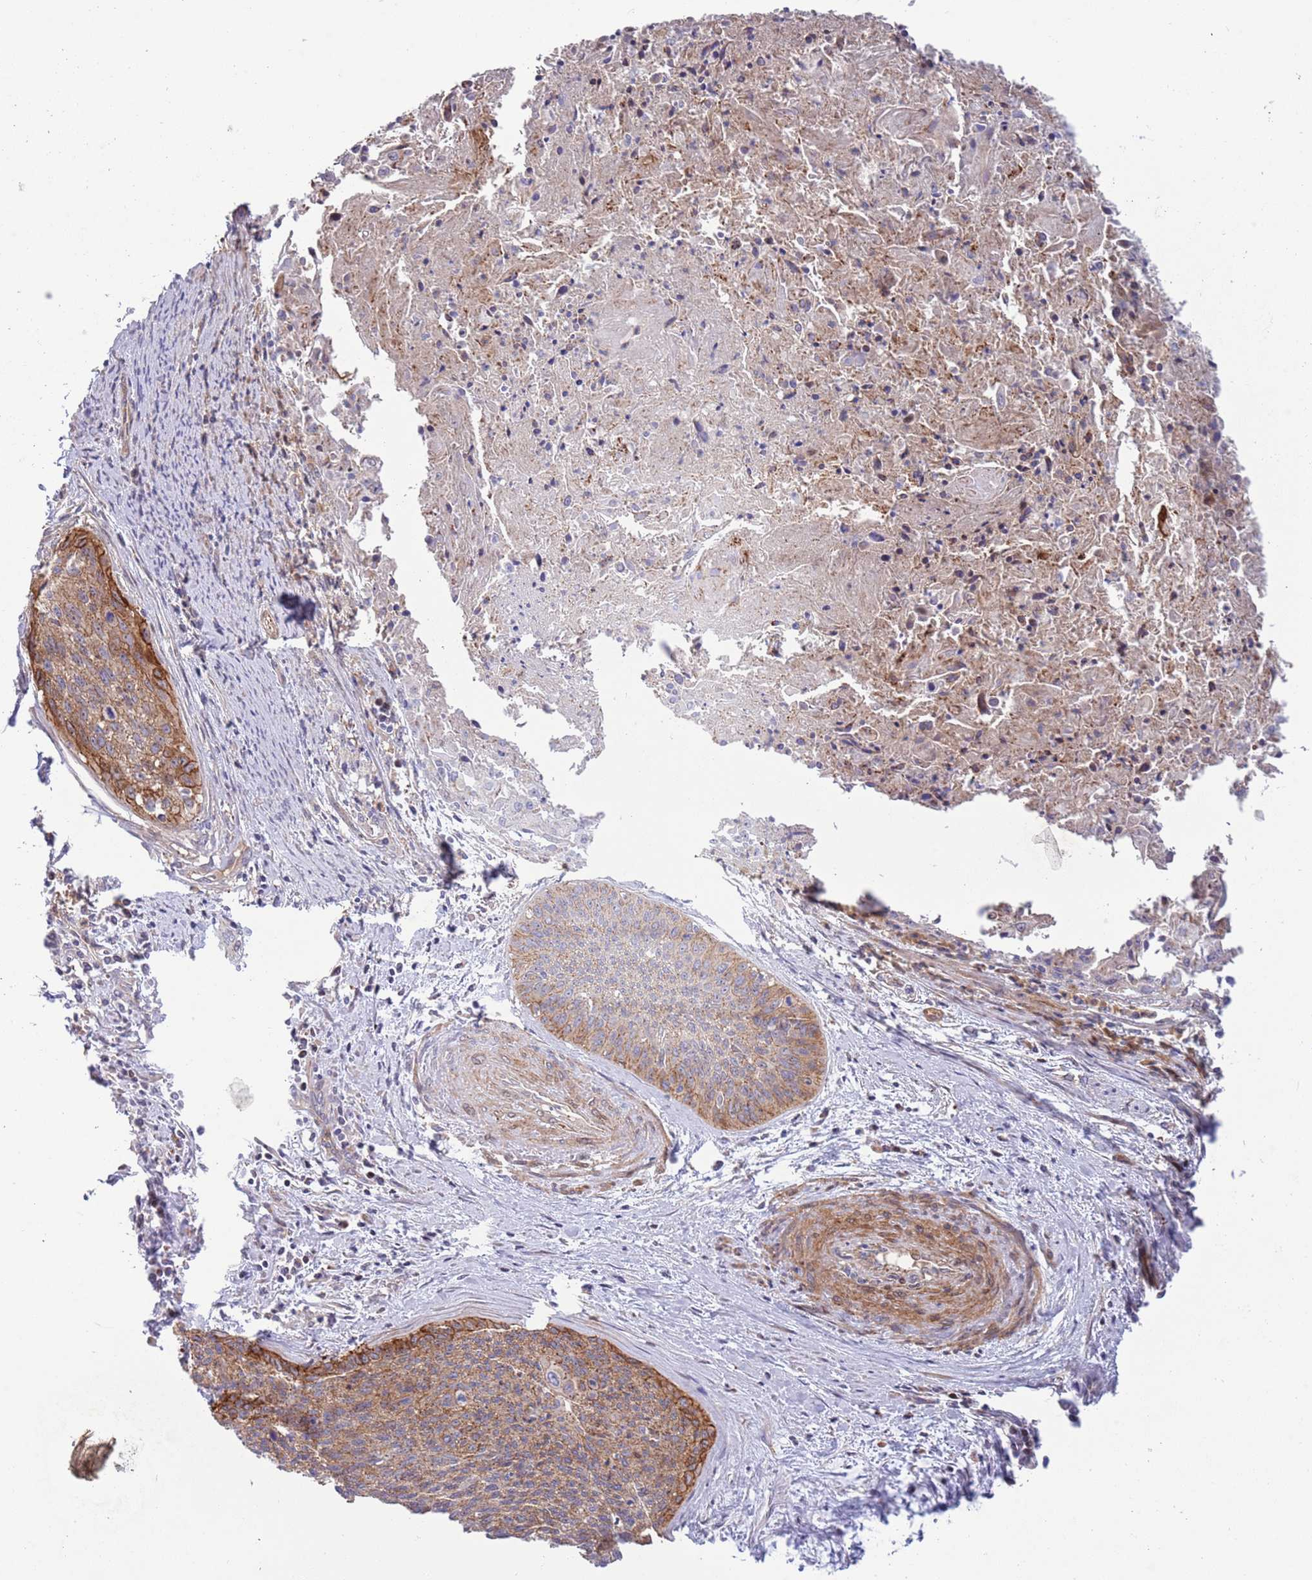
{"staining": {"intensity": "moderate", "quantity": ">75%", "location": "cytoplasmic/membranous"}, "tissue": "cervical cancer", "cell_type": "Tumor cells", "image_type": "cancer", "snomed": [{"axis": "morphology", "description": "Squamous cell carcinoma, NOS"}, {"axis": "topography", "description": "Cervix"}], "caption": "IHC micrograph of neoplastic tissue: cervical cancer stained using immunohistochemistry (IHC) demonstrates medium levels of moderate protein expression localized specifically in the cytoplasmic/membranous of tumor cells, appearing as a cytoplasmic/membranous brown color.", "gene": "ITGB6", "patient": {"sex": "female", "age": 55}}